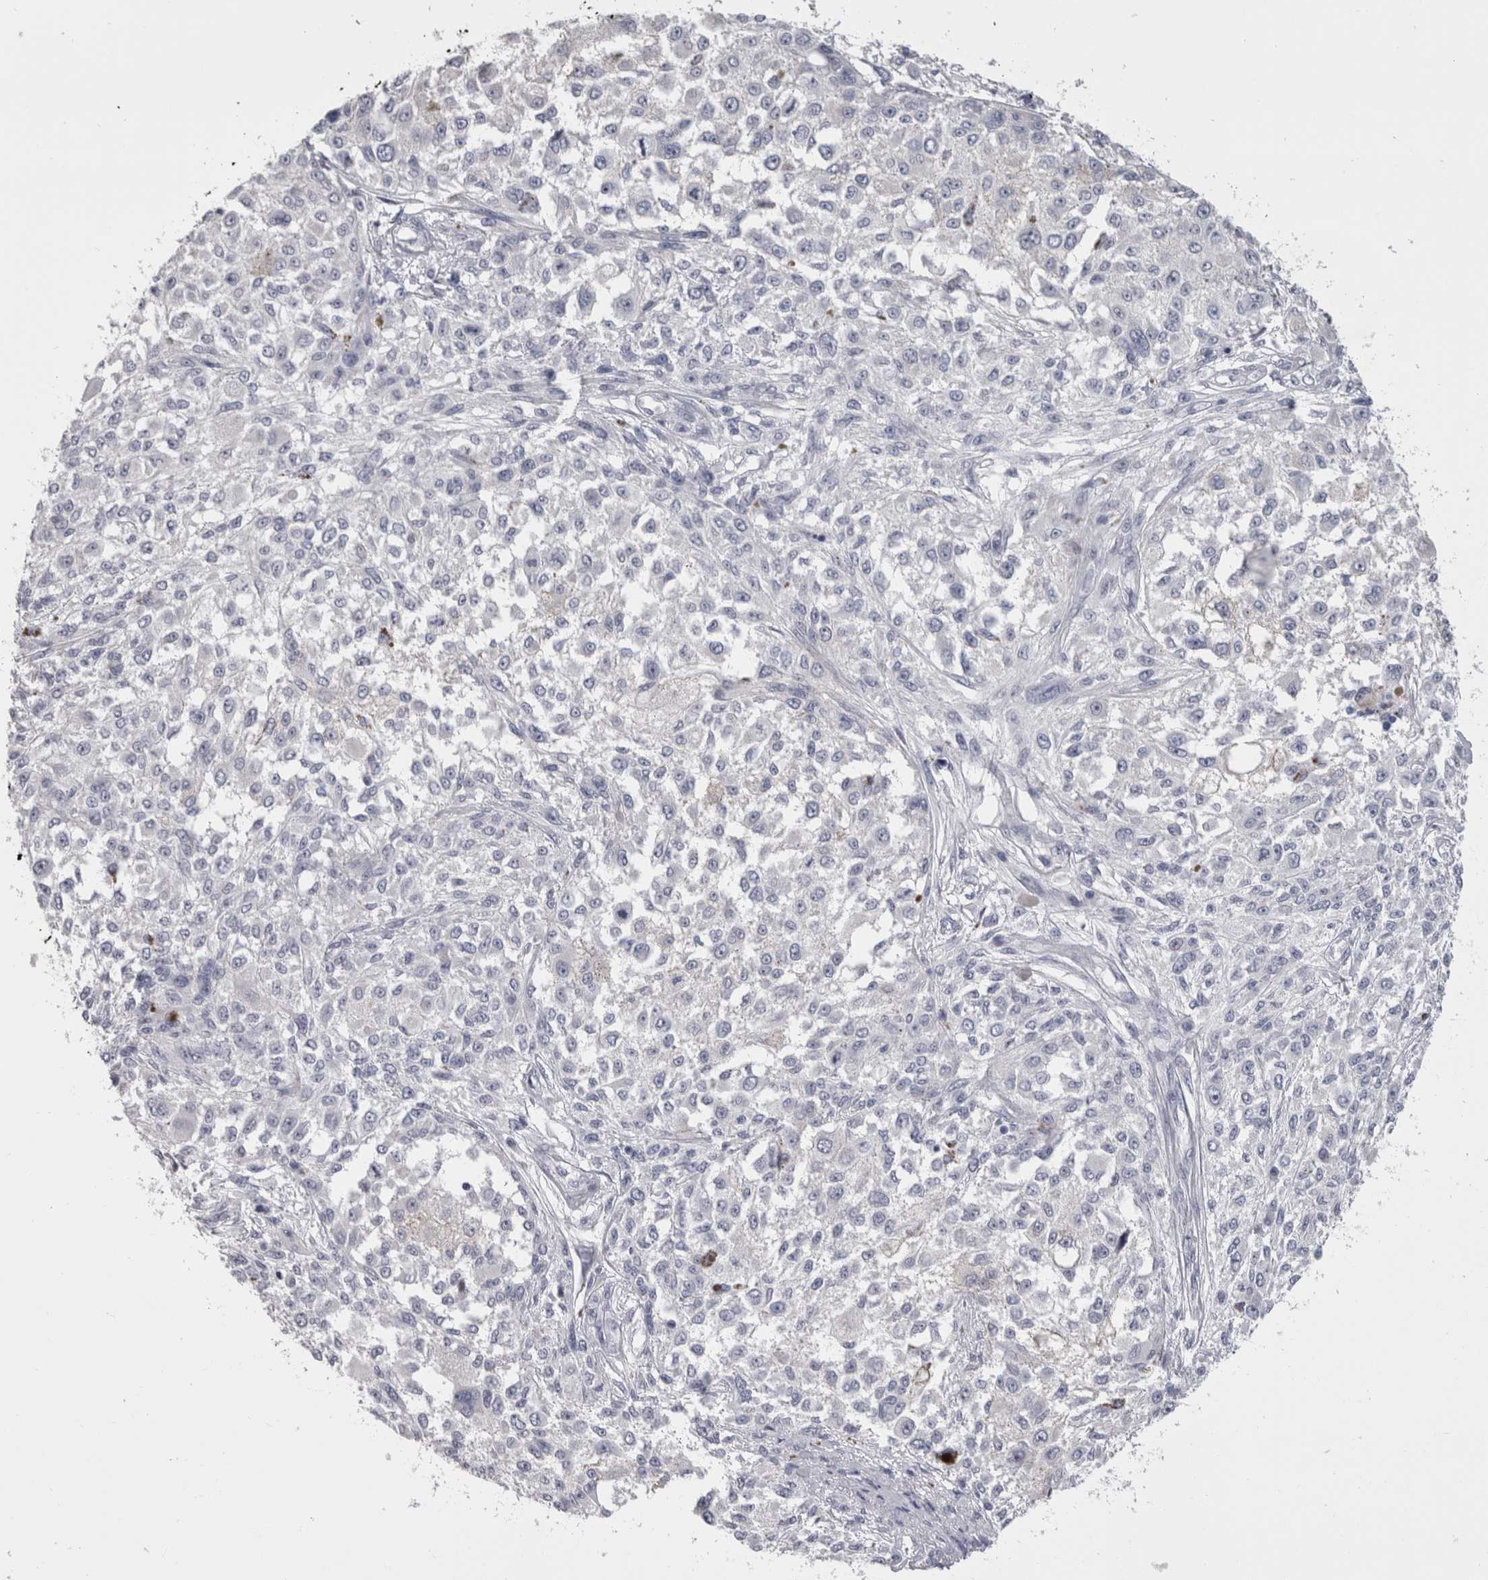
{"staining": {"intensity": "negative", "quantity": "none", "location": "none"}, "tissue": "melanoma", "cell_type": "Tumor cells", "image_type": "cancer", "snomed": [{"axis": "morphology", "description": "Necrosis, NOS"}, {"axis": "morphology", "description": "Malignant melanoma, NOS"}, {"axis": "topography", "description": "Skin"}], "caption": "Tumor cells are negative for brown protein staining in melanoma.", "gene": "MSMB", "patient": {"sex": "female", "age": 87}}